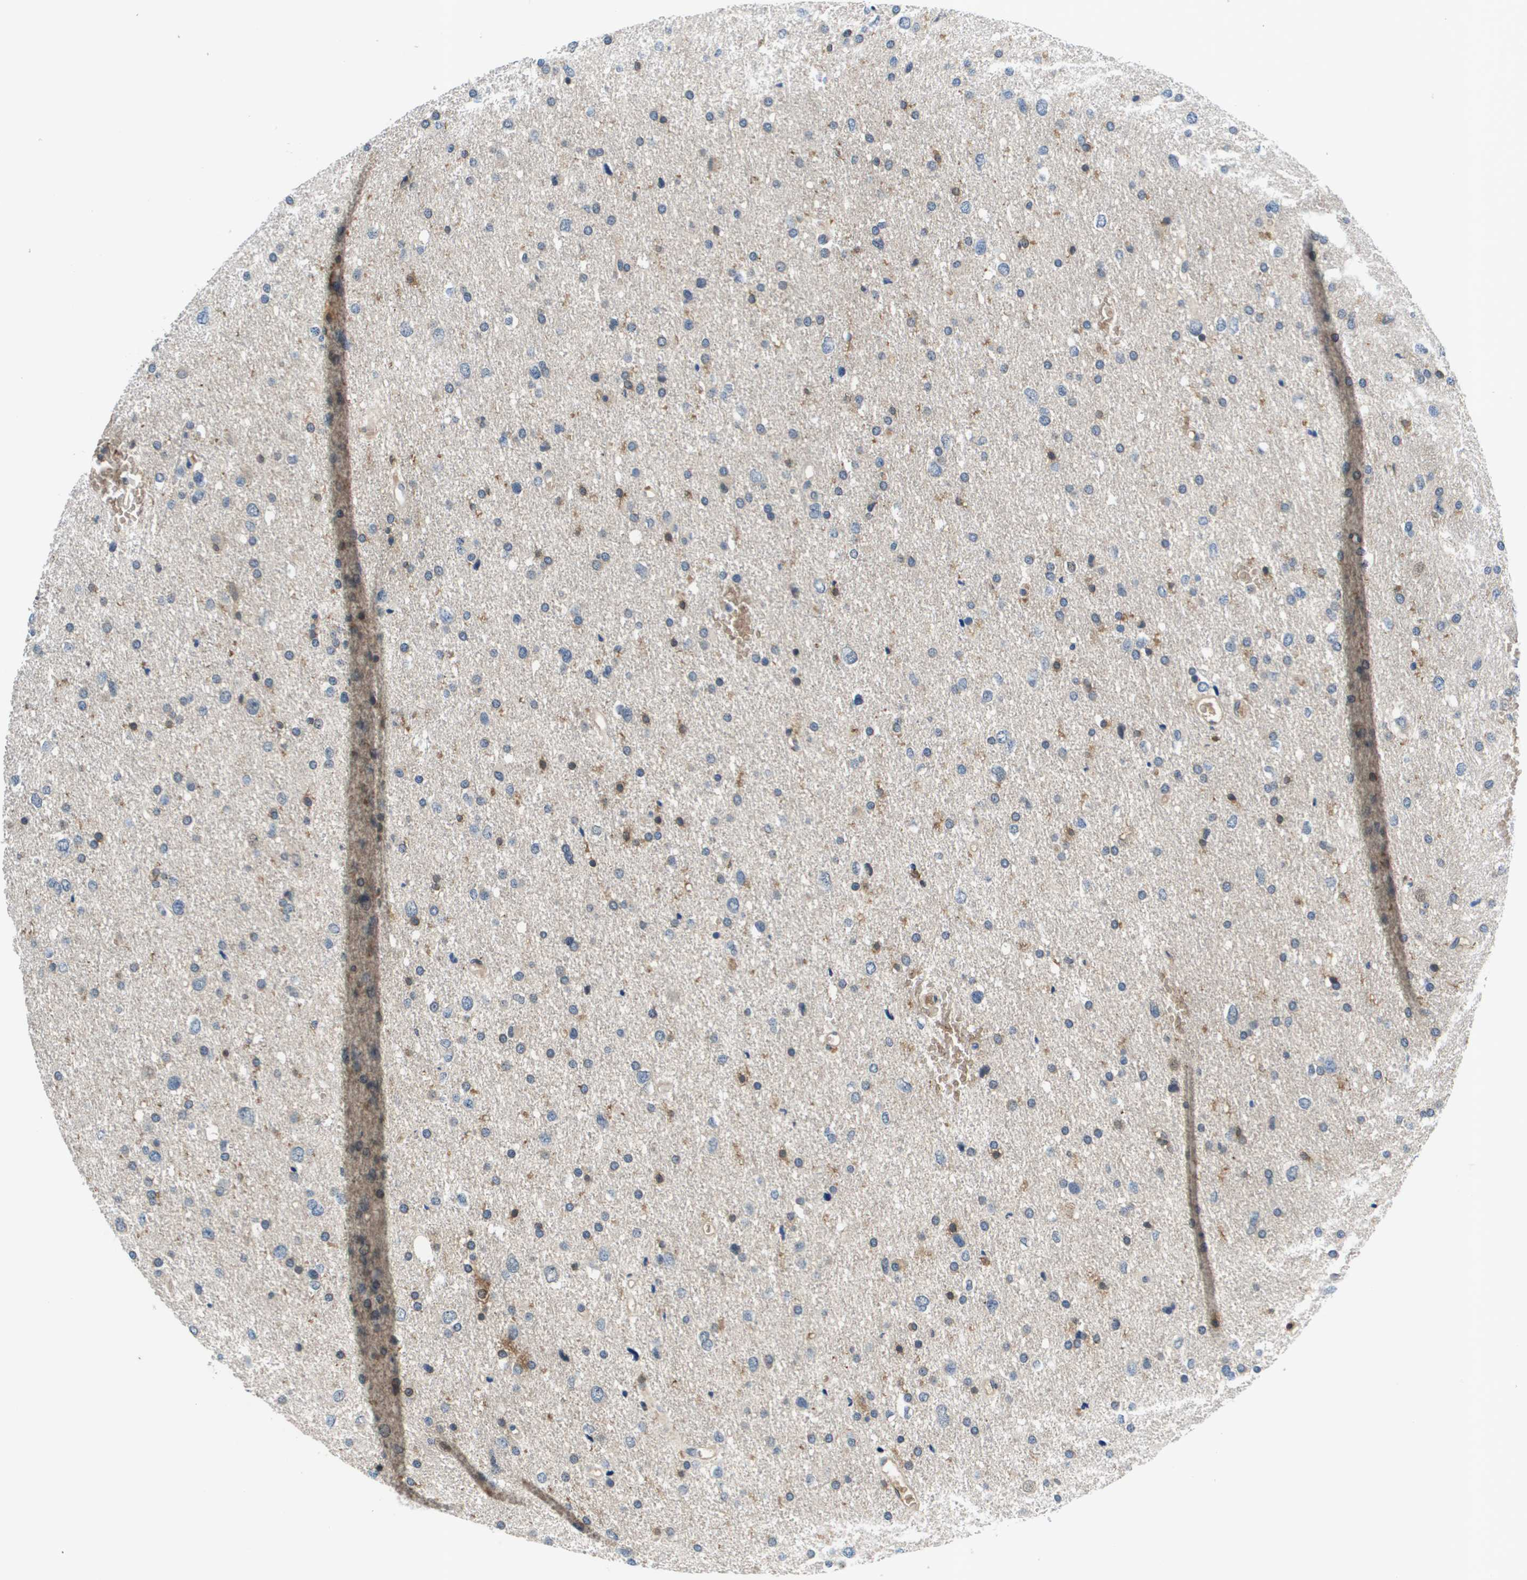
{"staining": {"intensity": "negative", "quantity": "none", "location": "none"}, "tissue": "glioma", "cell_type": "Tumor cells", "image_type": "cancer", "snomed": [{"axis": "morphology", "description": "Glioma, malignant, Low grade"}, {"axis": "topography", "description": "Brain"}], "caption": "The micrograph shows no significant expression in tumor cells of malignant low-grade glioma.", "gene": "KCNQ5", "patient": {"sex": "female", "age": 37}}